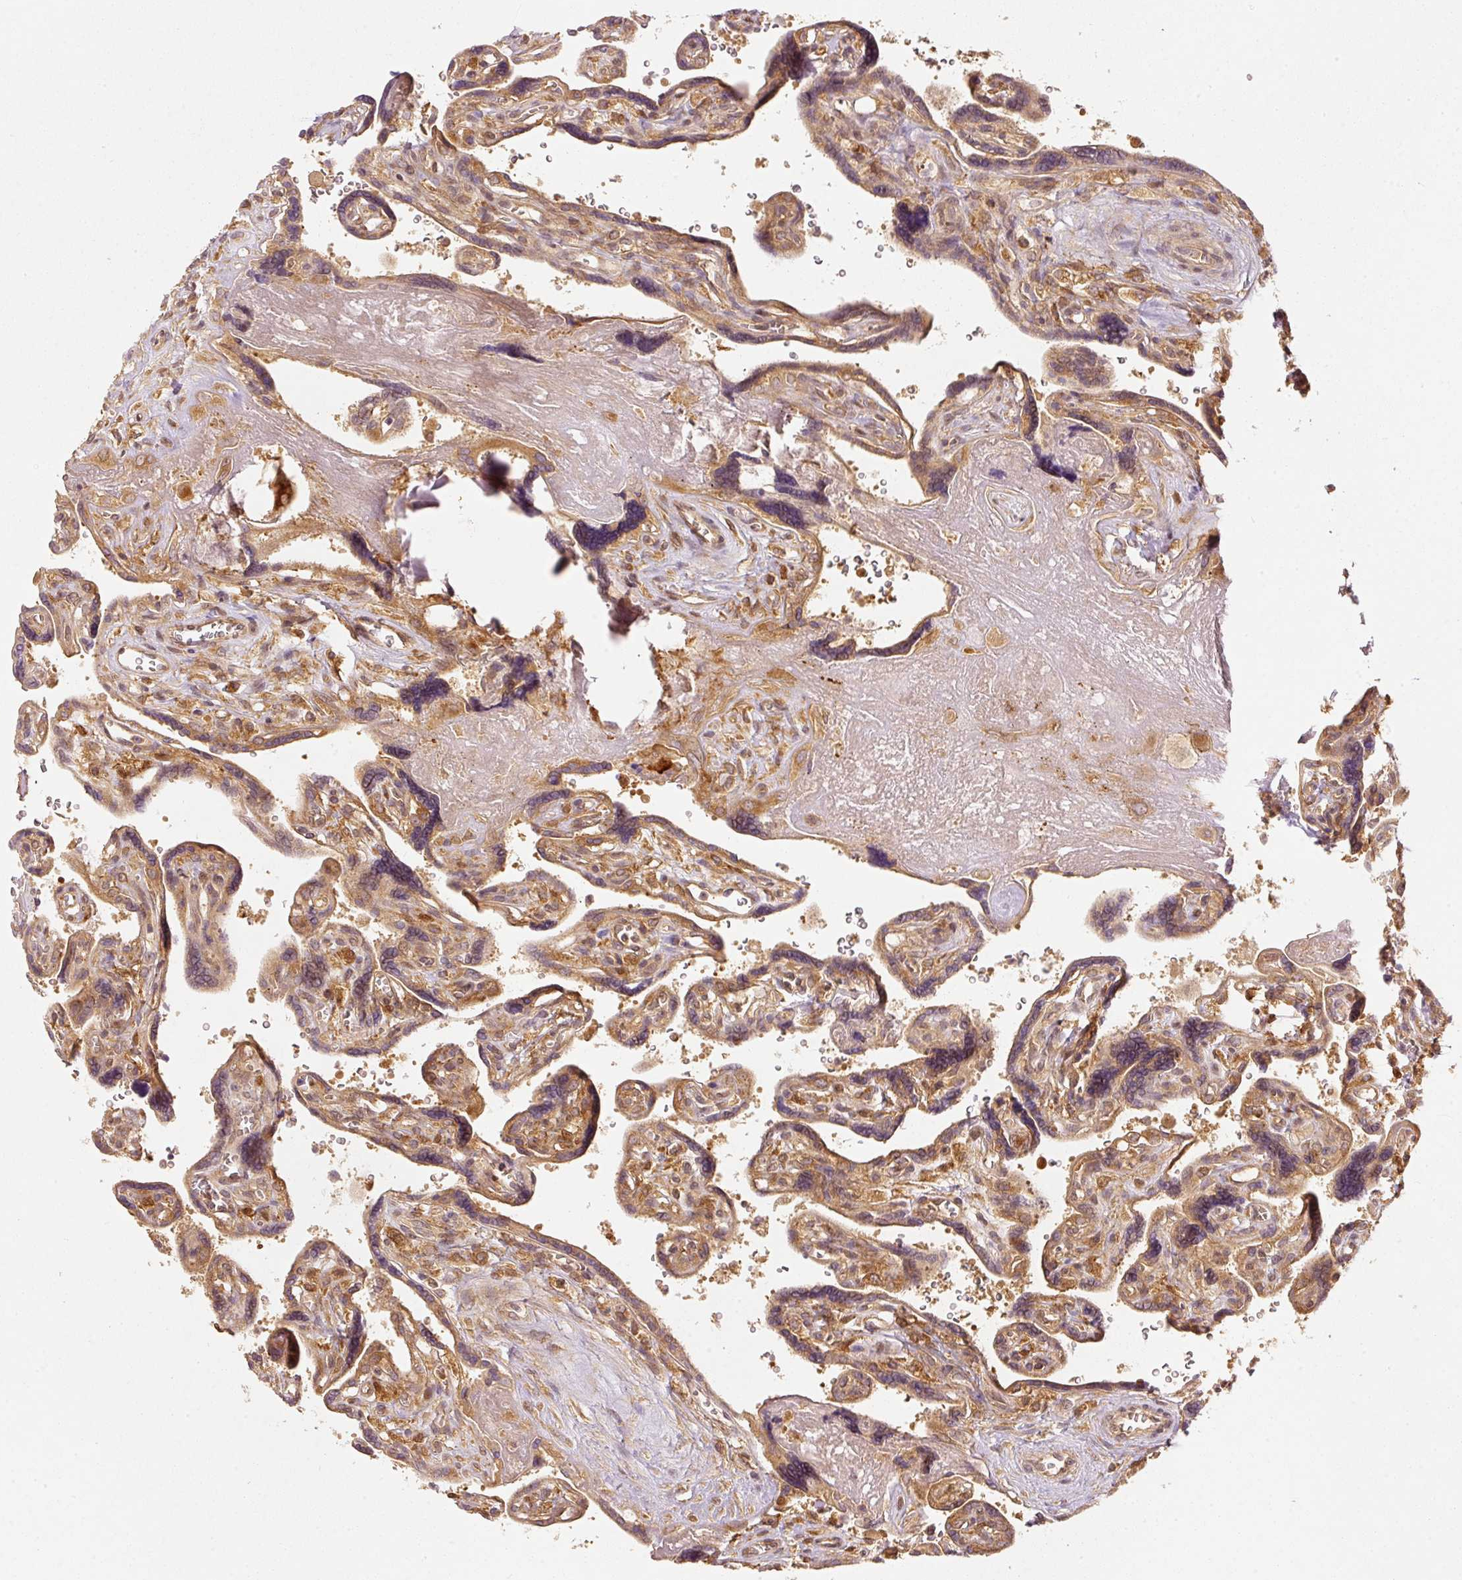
{"staining": {"intensity": "moderate", "quantity": ">75%", "location": "cytoplasmic/membranous"}, "tissue": "placenta", "cell_type": "Decidual cells", "image_type": "normal", "snomed": [{"axis": "morphology", "description": "Normal tissue, NOS"}, {"axis": "topography", "description": "Placenta"}], "caption": "The immunohistochemical stain highlights moderate cytoplasmic/membranous positivity in decidual cells of unremarkable placenta. Immunohistochemistry stains the protein of interest in brown and the nuclei are stained blue.", "gene": "EIF3B", "patient": {"sex": "female", "age": 39}}